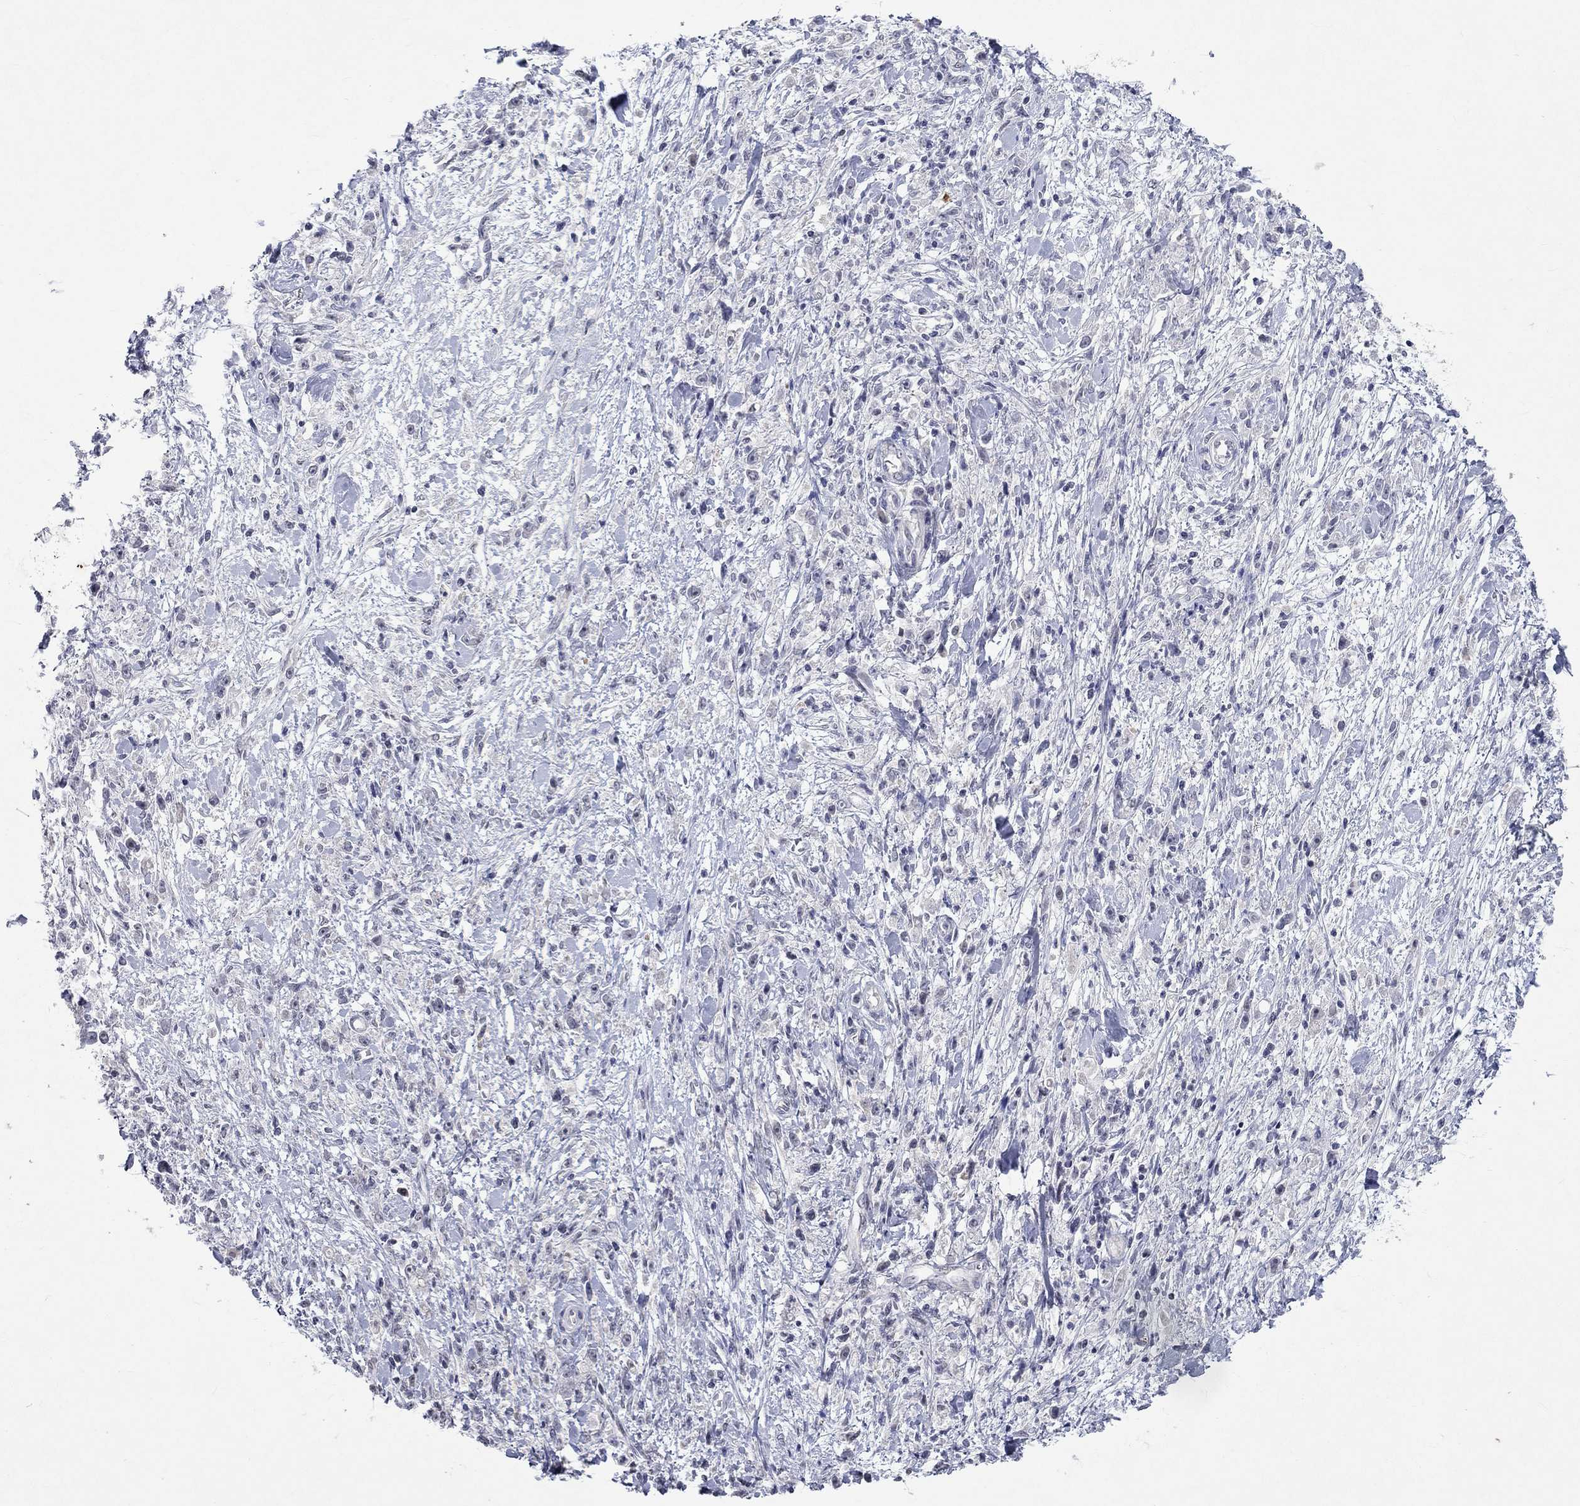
{"staining": {"intensity": "negative", "quantity": "none", "location": "none"}, "tissue": "stomach cancer", "cell_type": "Tumor cells", "image_type": "cancer", "snomed": [{"axis": "morphology", "description": "Adenocarcinoma, NOS"}, {"axis": "topography", "description": "Stomach"}], "caption": "Stomach cancer (adenocarcinoma) was stained to show a protein in brown. There is no significant staining in tumor cells.", "gene": "TMEM143", "patient": {"sex": "female", "age": 59}}